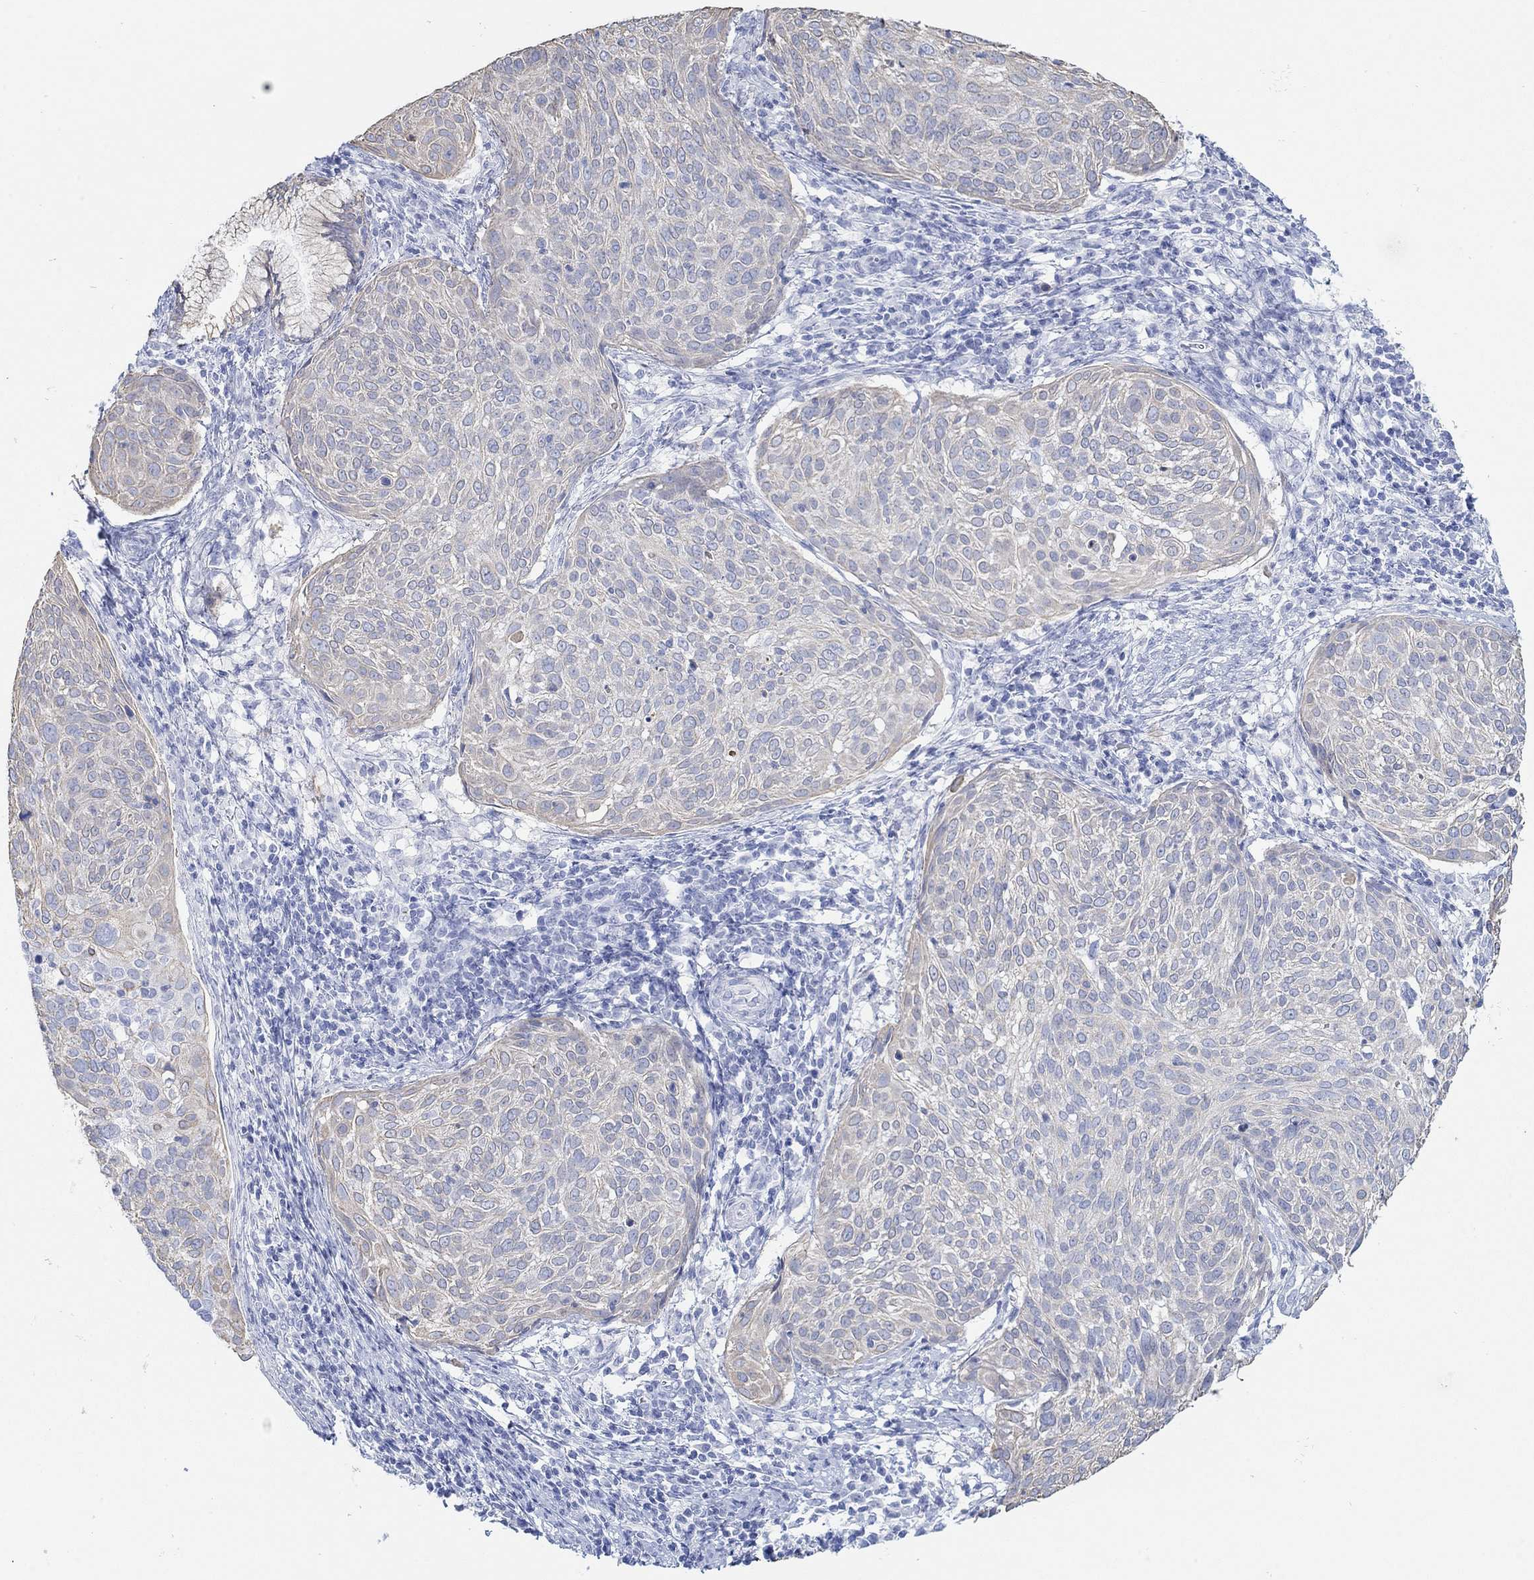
{"staining": {"intensity": "negative", "quantity": "none", "location": "none"}, "tissue": "cervical cancer", "cell_type": "Tumor cells", "image_type": "cancer", "snomed": [{"axis": "morphology", "description": "Squamous cell carcinoma, NOS"}, {"axis": "topography", "description": "Cervix"}], "caption": "Human cervical squamous cell carcinoma stained for a protein using immunohistochemistry (IHC) exhibits no staining in tumor cells.", "gene": "AK8", "patient": {"sex": "female", "age": 39}}